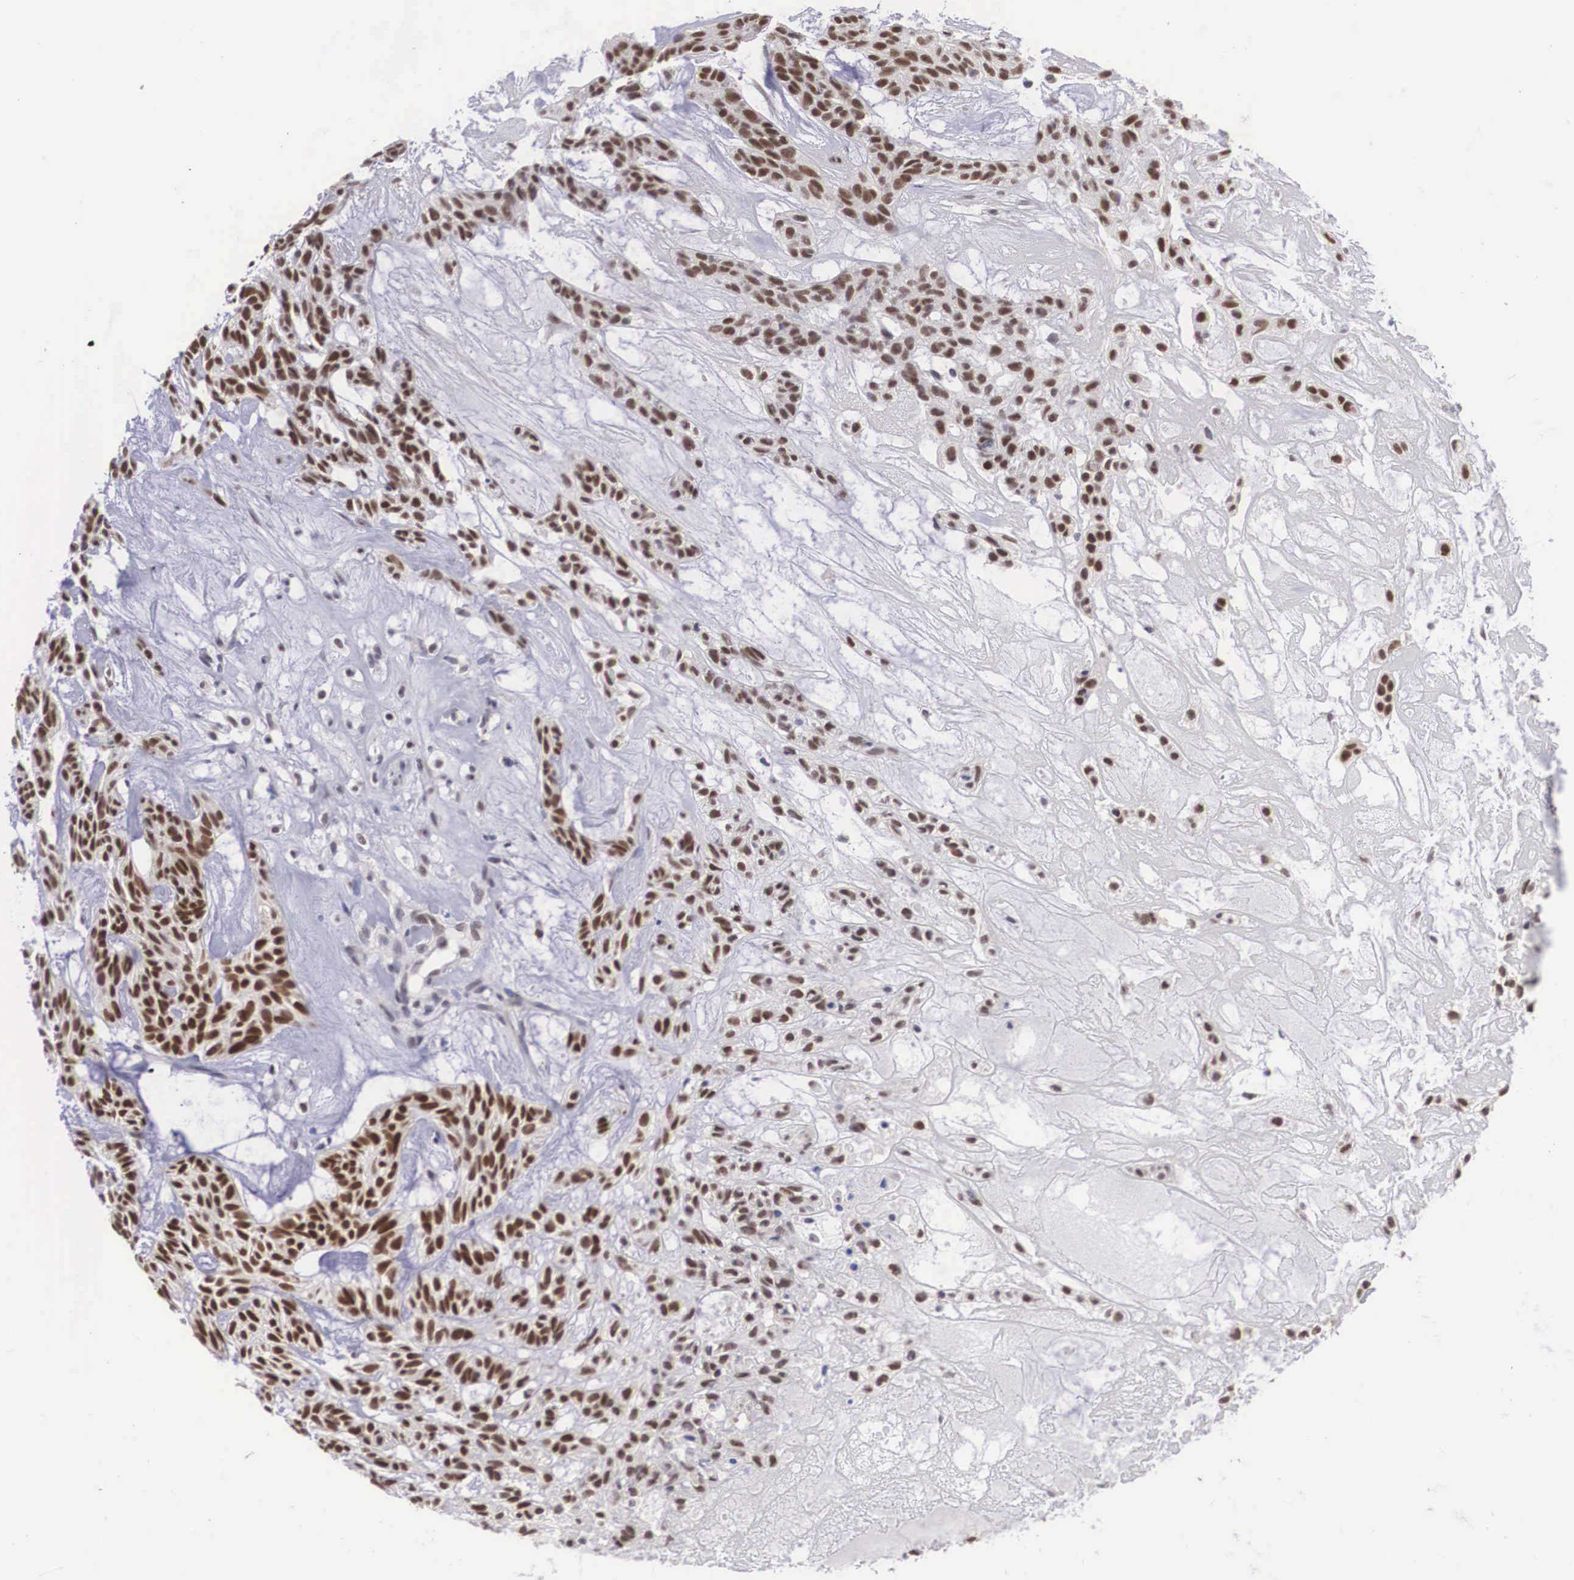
{"staining": {"intensity": "moderate", "quantity": "25%-75%", "location": "nuclear"}, "tissue": "skin cancer", "cell_type": "Tumor cells", "image_type": "cancer", "snomed": [{"axis": "morphology", "description": "Basal cell carcinoma"}, {"axis": "topography", "description": "Skin"}], "caption": "Protein expression analysis of human skin basal cell carcinoma reveals moderate nuclear positivity in about 25%-75% of tumor cells.", "gene": "ZNF275", "patient": {"sex": "male", "age": 75}}